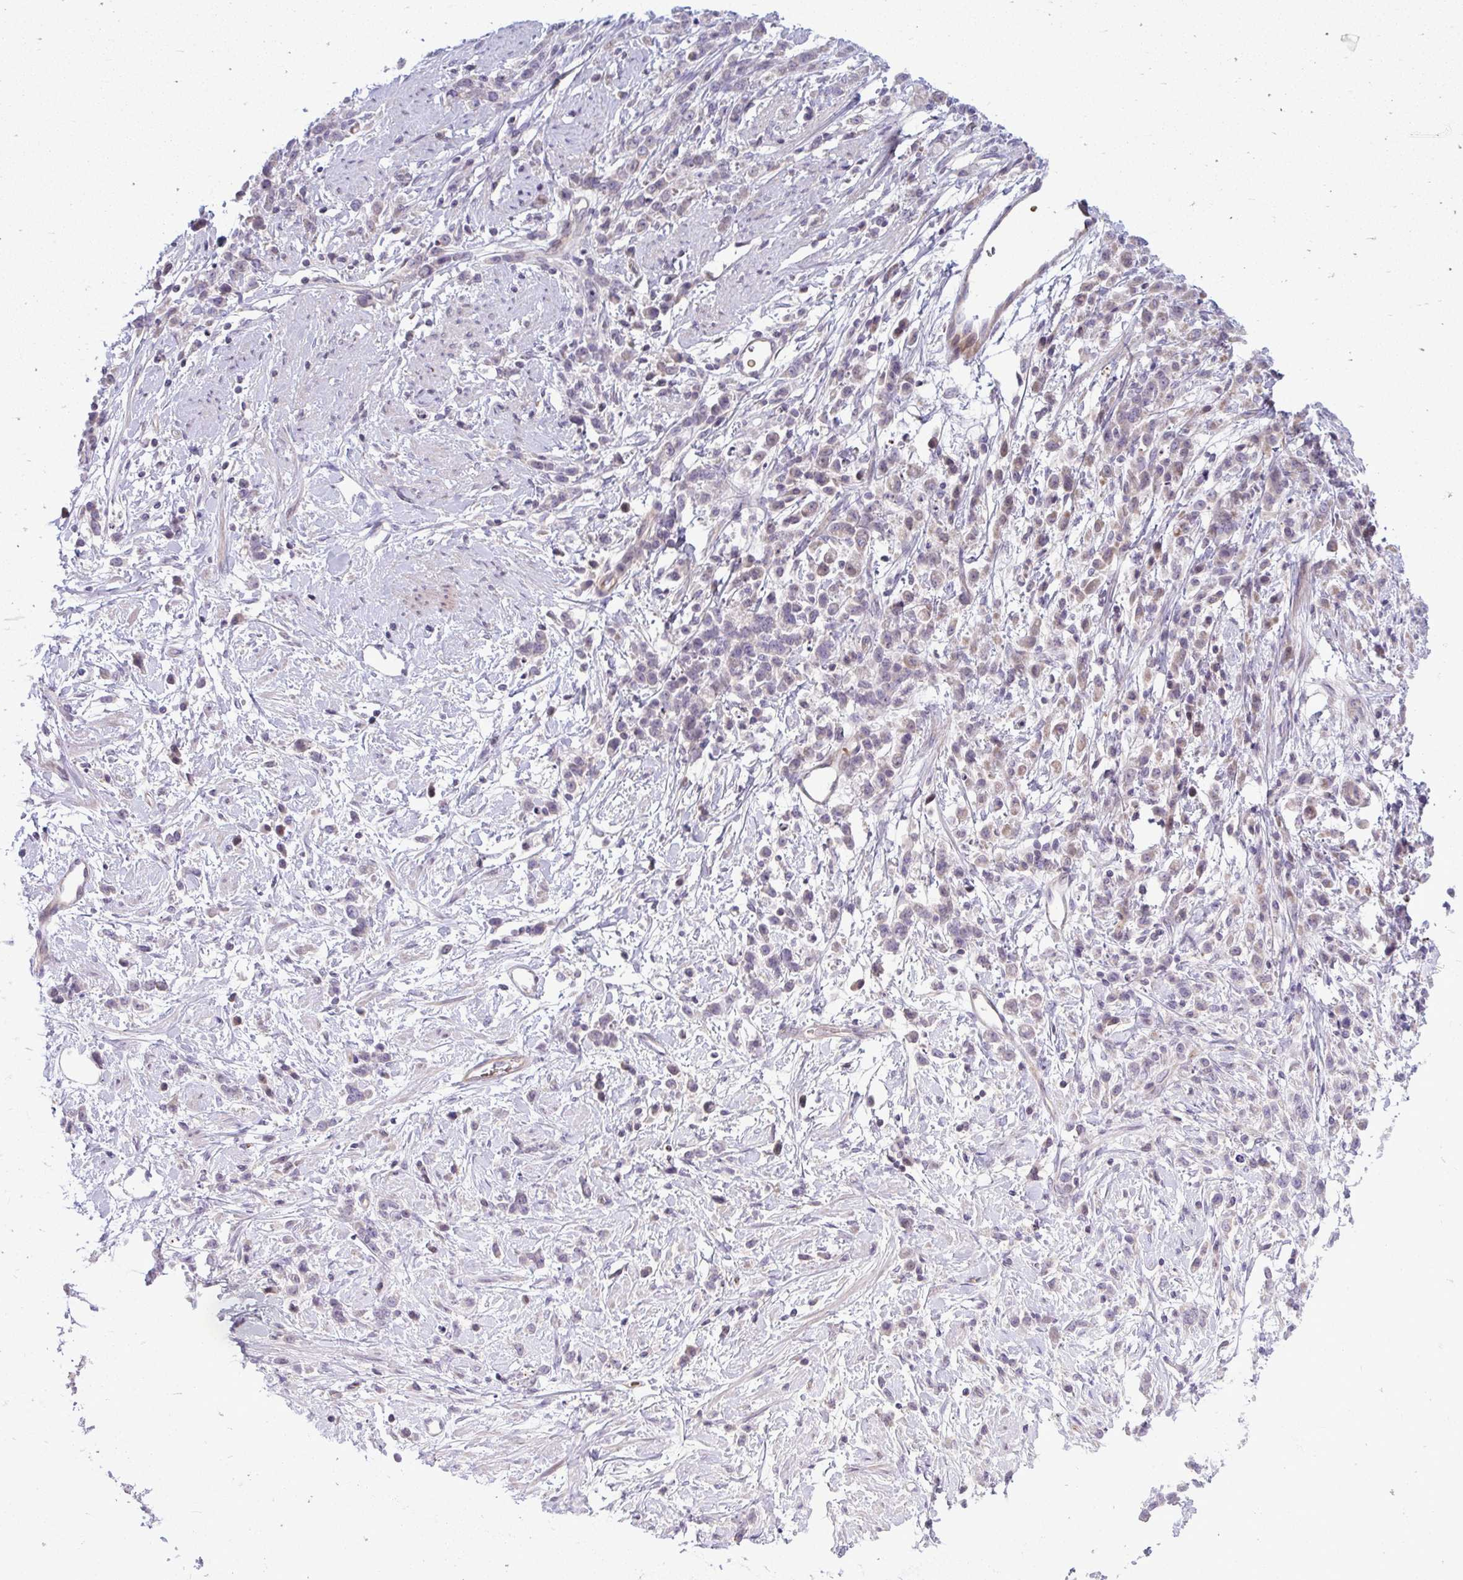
{"staining": {"intensity": "weak", "quantity": "<25%", "location": "cytoplasmic/membranous"}, "tissue": "stomach cancer", "cell_type": "Tumor cells", "image_type": "cancer", "snomed": [{"axis": "morphology", "description": "Adenocarcinoma, NOS"}, {"axis": "topography", "description": "Stomach"}], "caption": "High power microscopy histopathology image of an immunohistochemistry image of stomach cancer, revealing no significant expression in tumor cells.", "gene": "SLC14A1", "patient": {"sex": "female", "age": 60}}